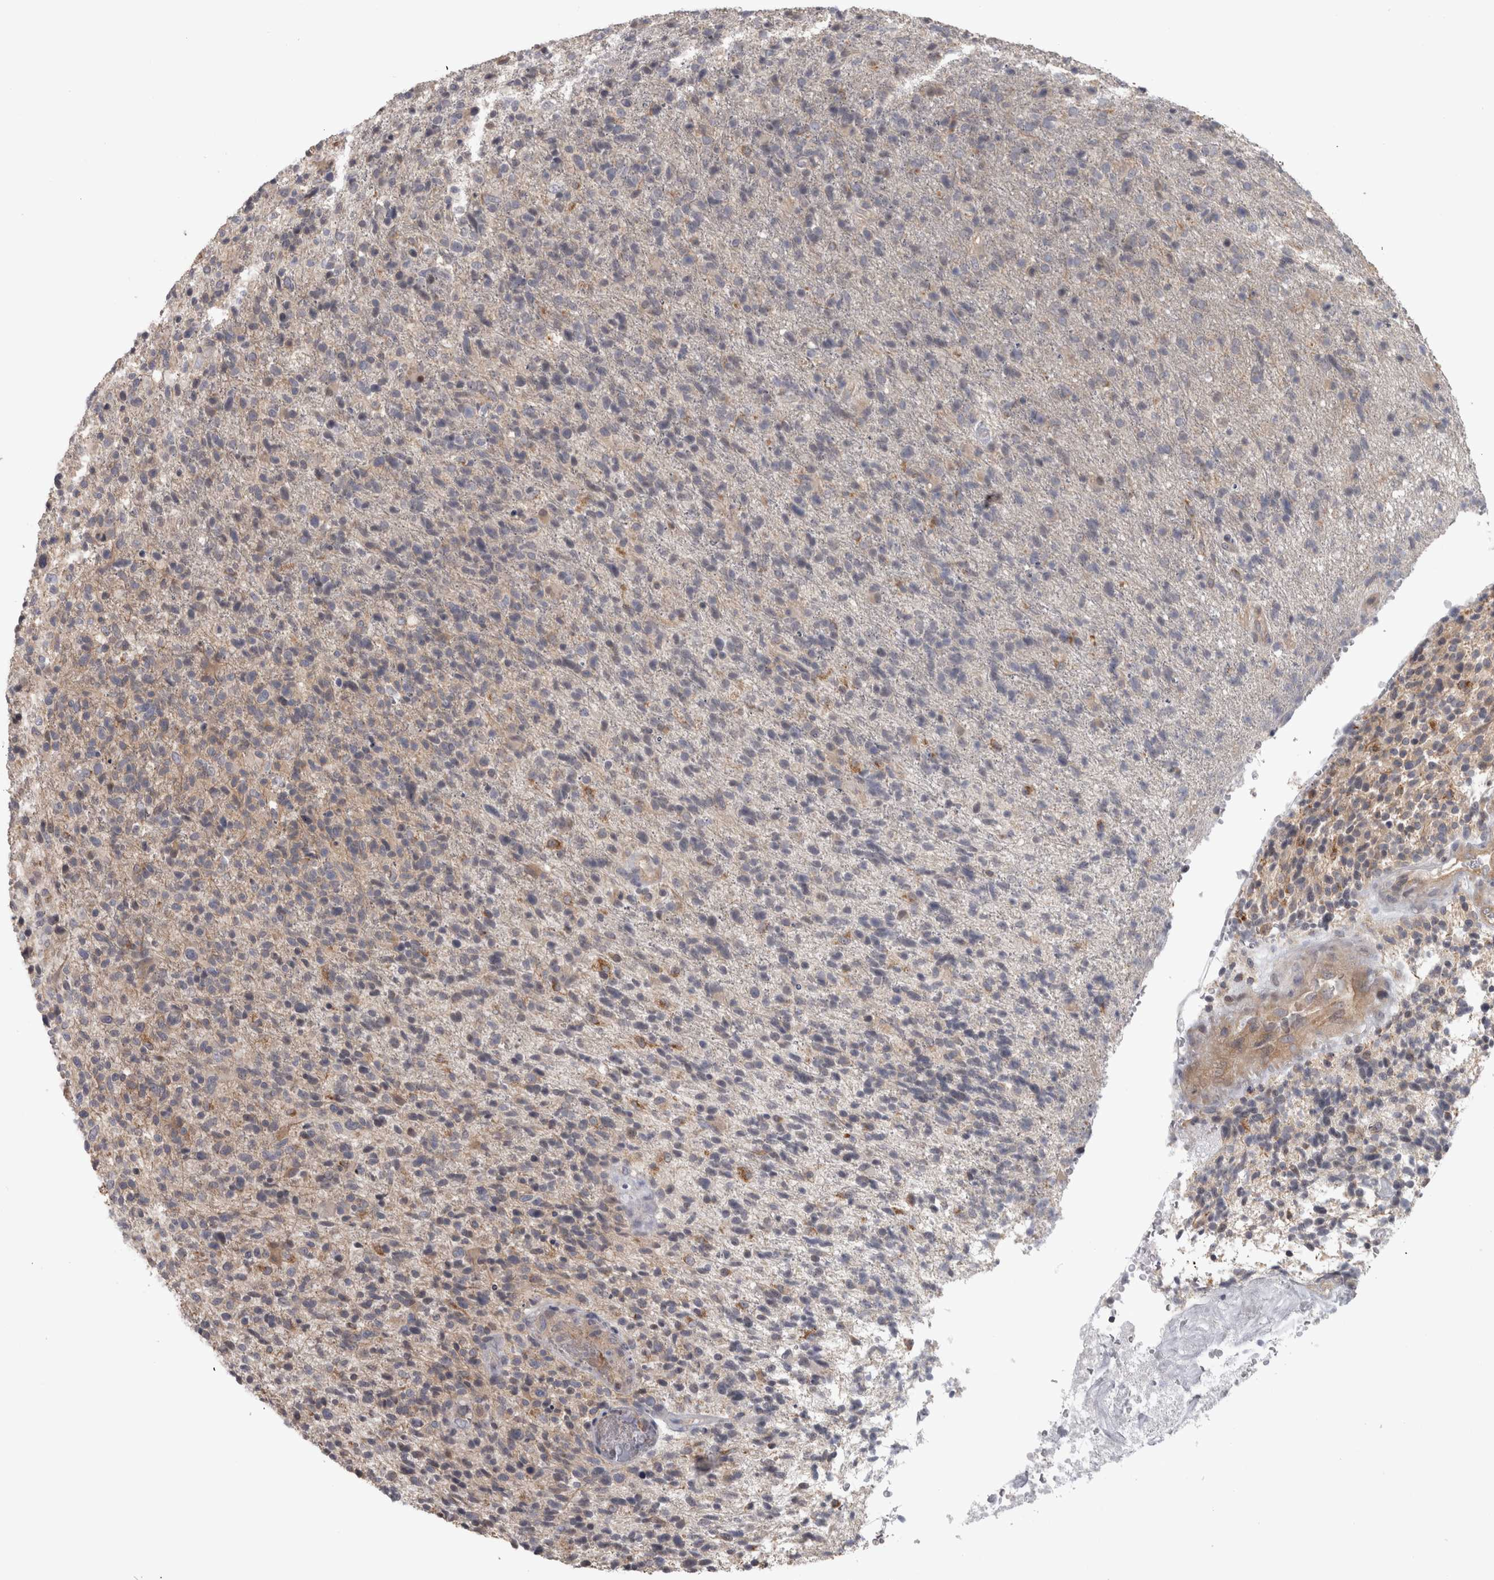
{"staining": {"intensity": "weak", "quantity": "25%-75%", "location": "cytoplasmic/membranous"}, "tissue": "glioma", "cell_type": "Tumor cells", "image_type": "cancer", "snomed": [{"axis": "morphology", "description": "Glioma, malignant, High grade"}, {"axis": "topography", "description": "Brain"}], "caption": "Immunohistochemistry of malignant high-grade glioma shows low levels of weak cytoplasmic/membranous positivity in about 25%-75% of tumor cells.", "gene": "PPP1R12B", "patient": {"sex": "male", "age": 72}}